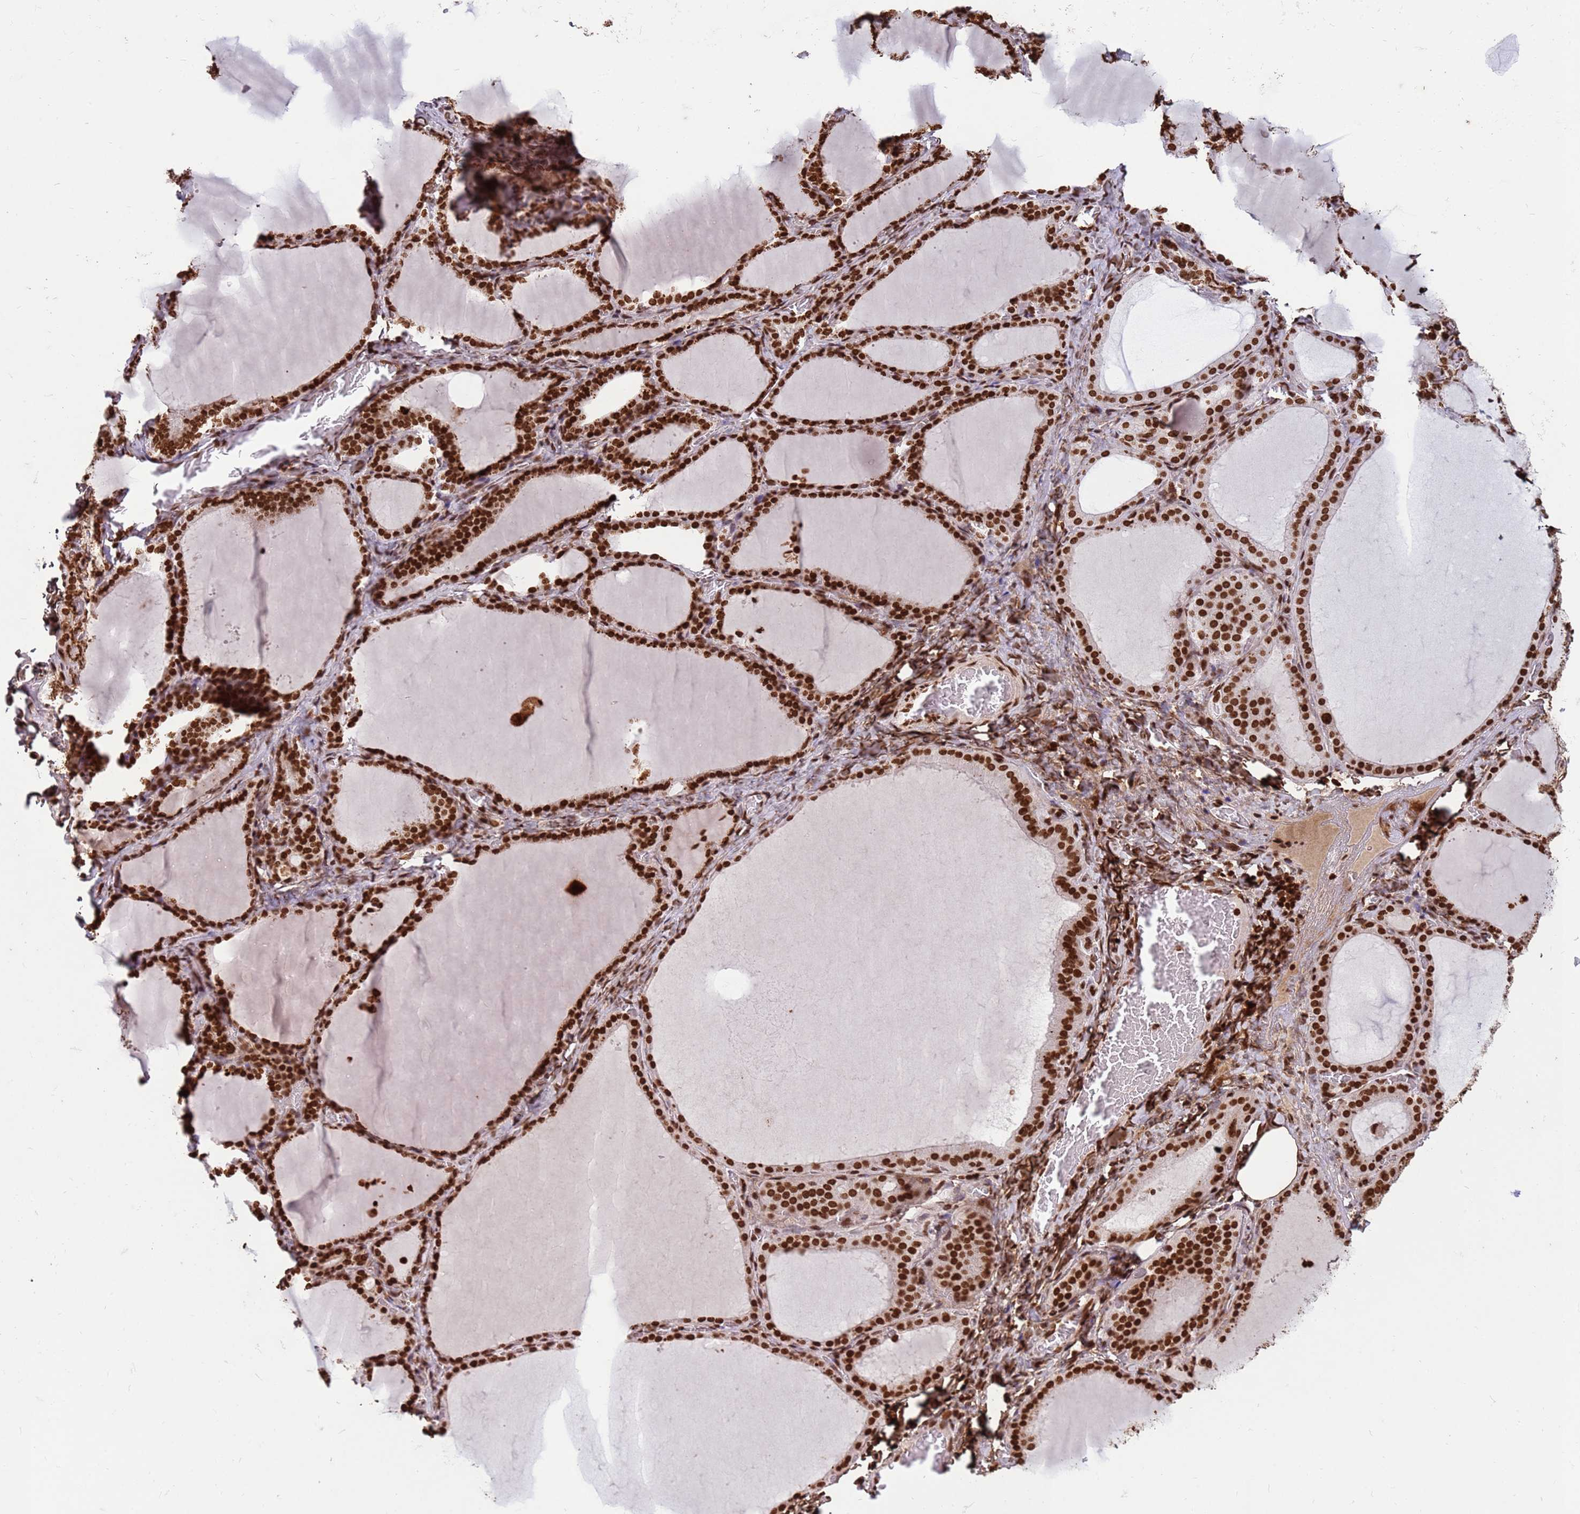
{"staining": {"intensity": "strong", "quantity": ">75%", "location": "nuclear"}, "tissue": "thyroid gland", "cell_type": "Glandular cells", "image_type": "normal", "snomed": [{"axis": "morphology", "description": "Normal tissue, NOS"}, {"axis": "topography", "description": "Thyroid gland"}], "caption": "An immunohistochemistry (IHC) histopathology image of unremarkable tissue is shown. Protein staining in brown labels strong nuclear positivity in thyroid gland within glandular cells. The staining is performed using DAB brown chromogen to label protein expression. The nuclei are counter-stained blue using hematoxylin.", "gene": "H3", "patient": {"sex": "female", "age": 39}}